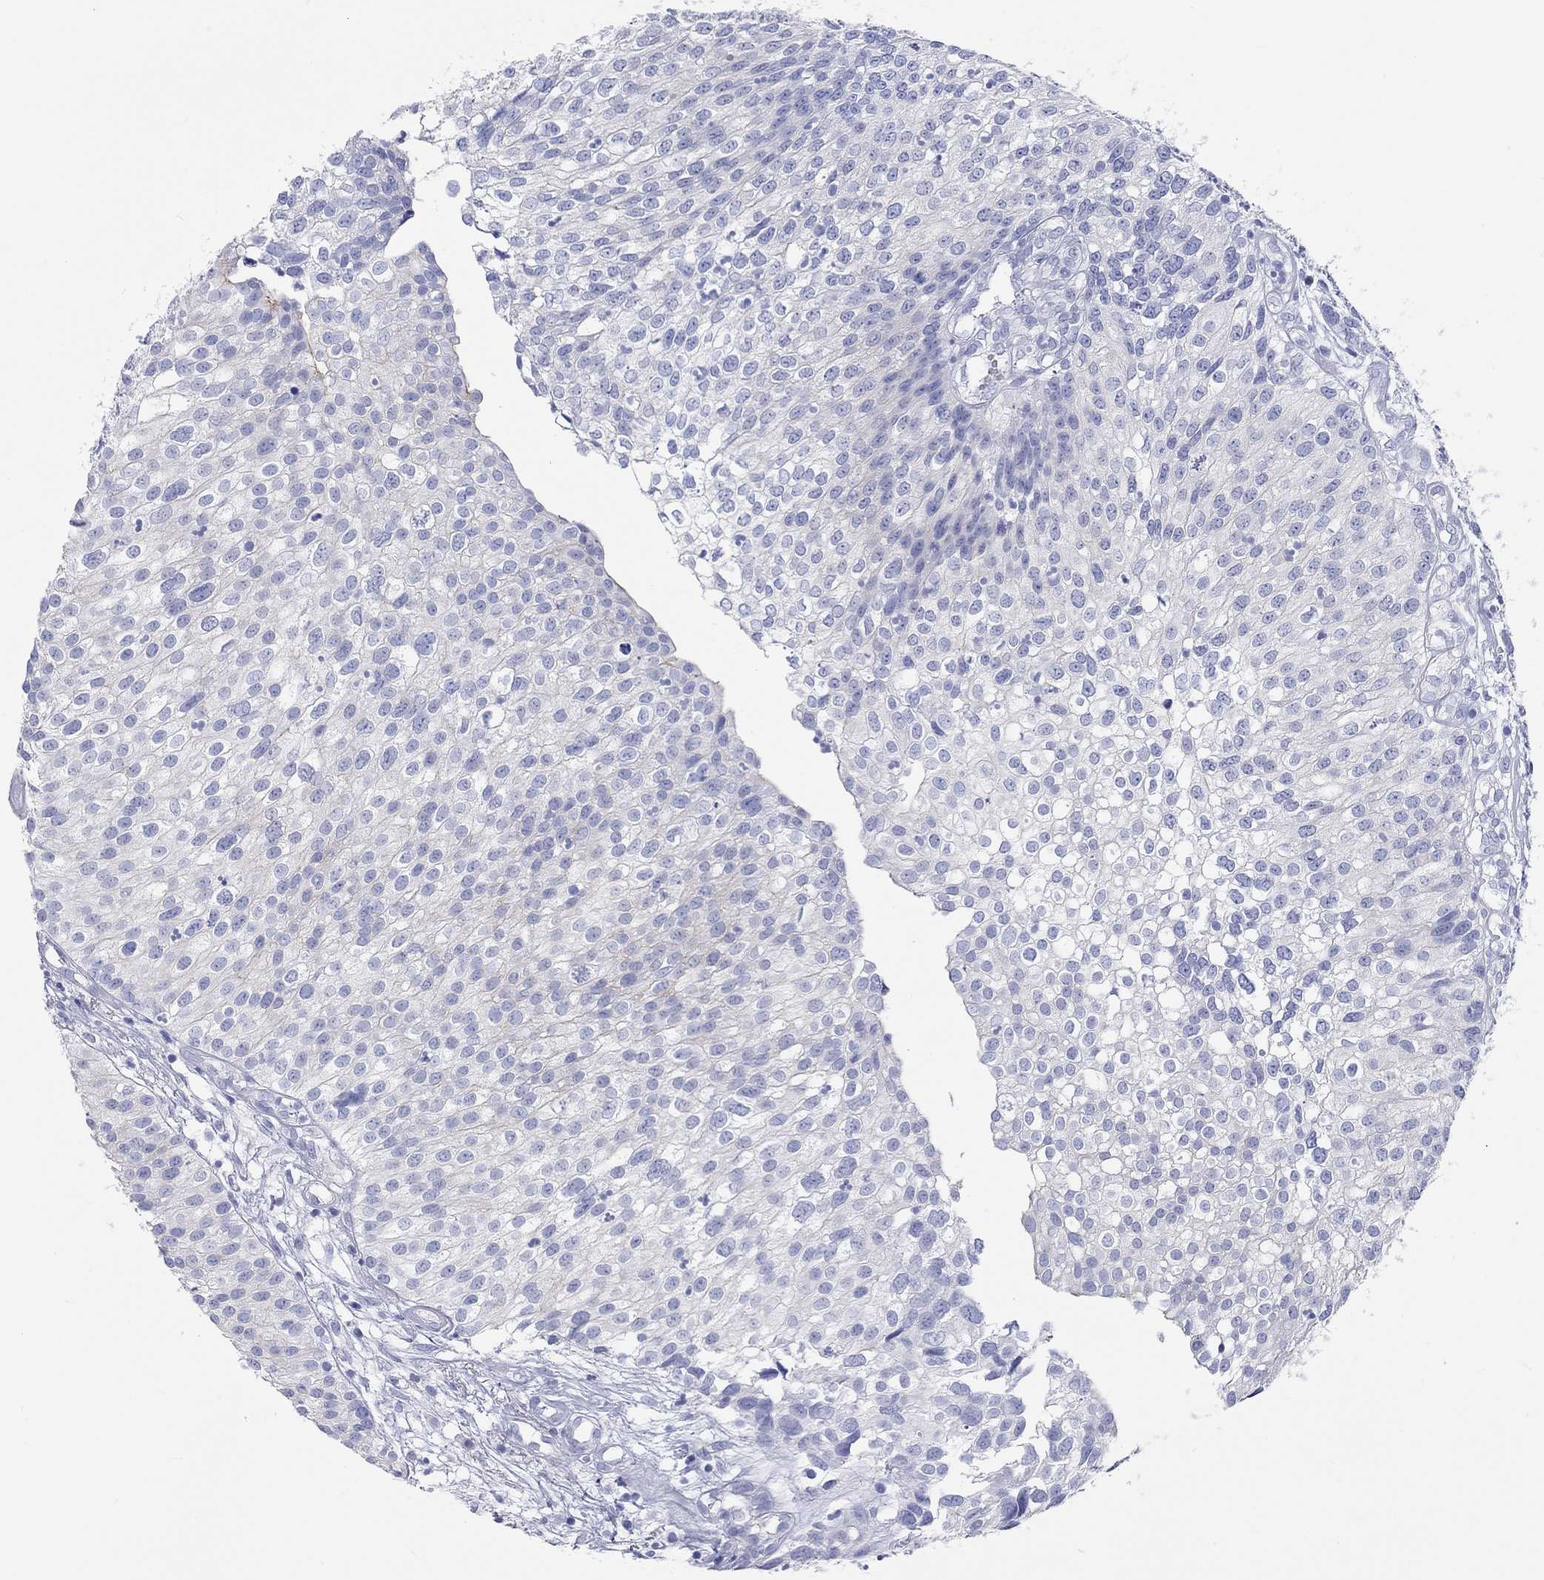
{"staining": {"intensity": "negative", "quantity": "none", "location": "none"}, "tissue": "urothelial cancer", "cell_type": "Tumor cells", "image_type": "cancer", "snomed": [{"axis": "morphology", "description": "Urothelial carcinoma, High grade"}, {"axis": "topography", "description": "Urinary bladder"}], "caption": "This is an immunohistochemistry micrograph of human urothelial cancer. There is no staining in tumor cells.", "gene": "SPATA9", "patient": {"sex": "female", "age": 79}}